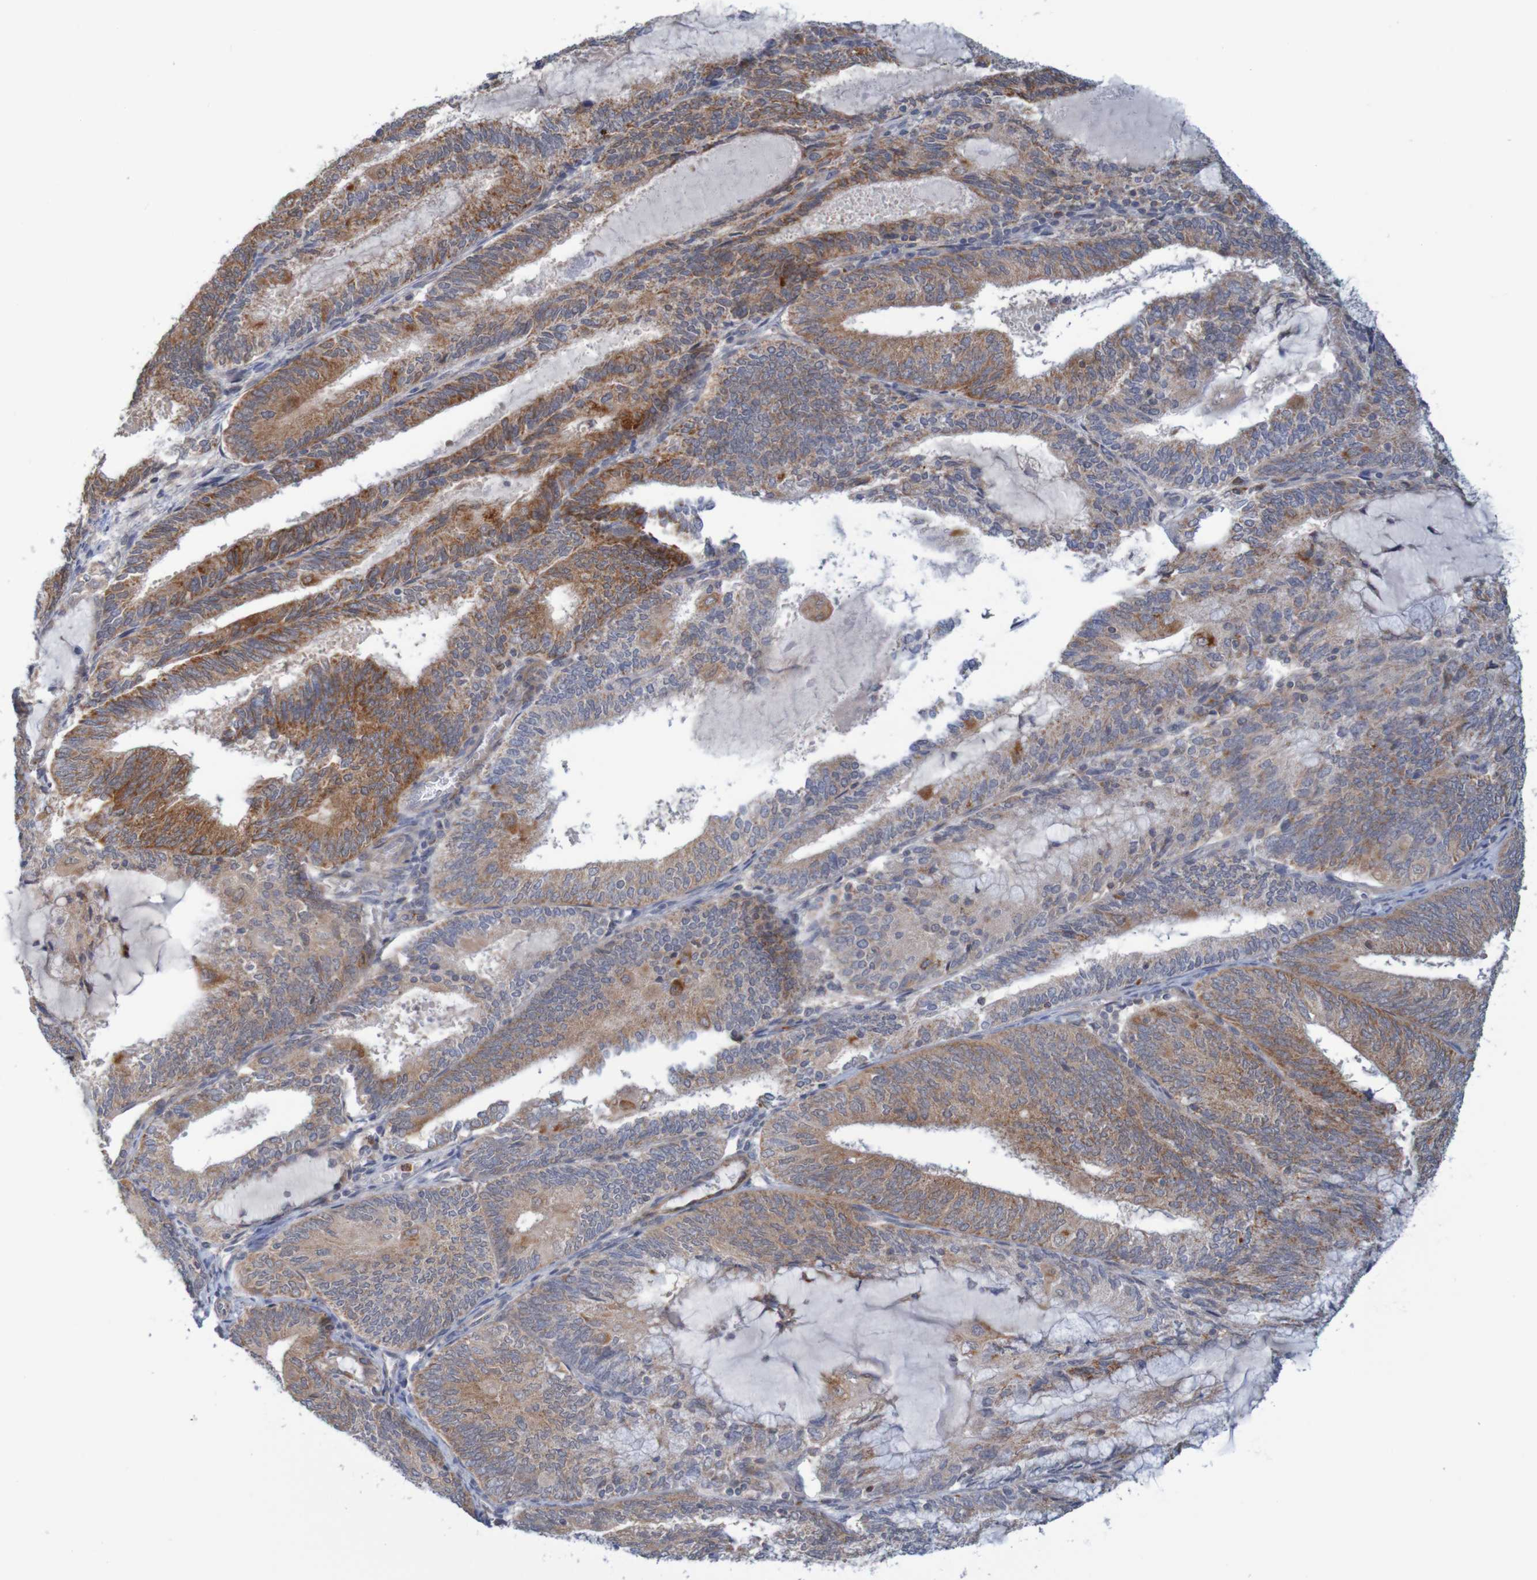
{"staining": {"intensity": "moderate", "quantity": ">75%", "location": "cytoplasmic/membranous"}, "tissue": "endometrial cancer", "cell_type": "Tumor cells", "image_type": "cancer", "snomed": [{"axis": "morphology", "description": "Adenocarcinoma, NOS"}, {"axis": "topography", "description": "Endometrium"}], "caption": "This photomicrograph demonstrates IHC staining of adenocarcinoma (endometrial), with medium moderate cytoplasmic/membranous positivity in about >75% of tumor cells.", "gene": "NAV2", "patient": {"sex": "female", "age": 81}}